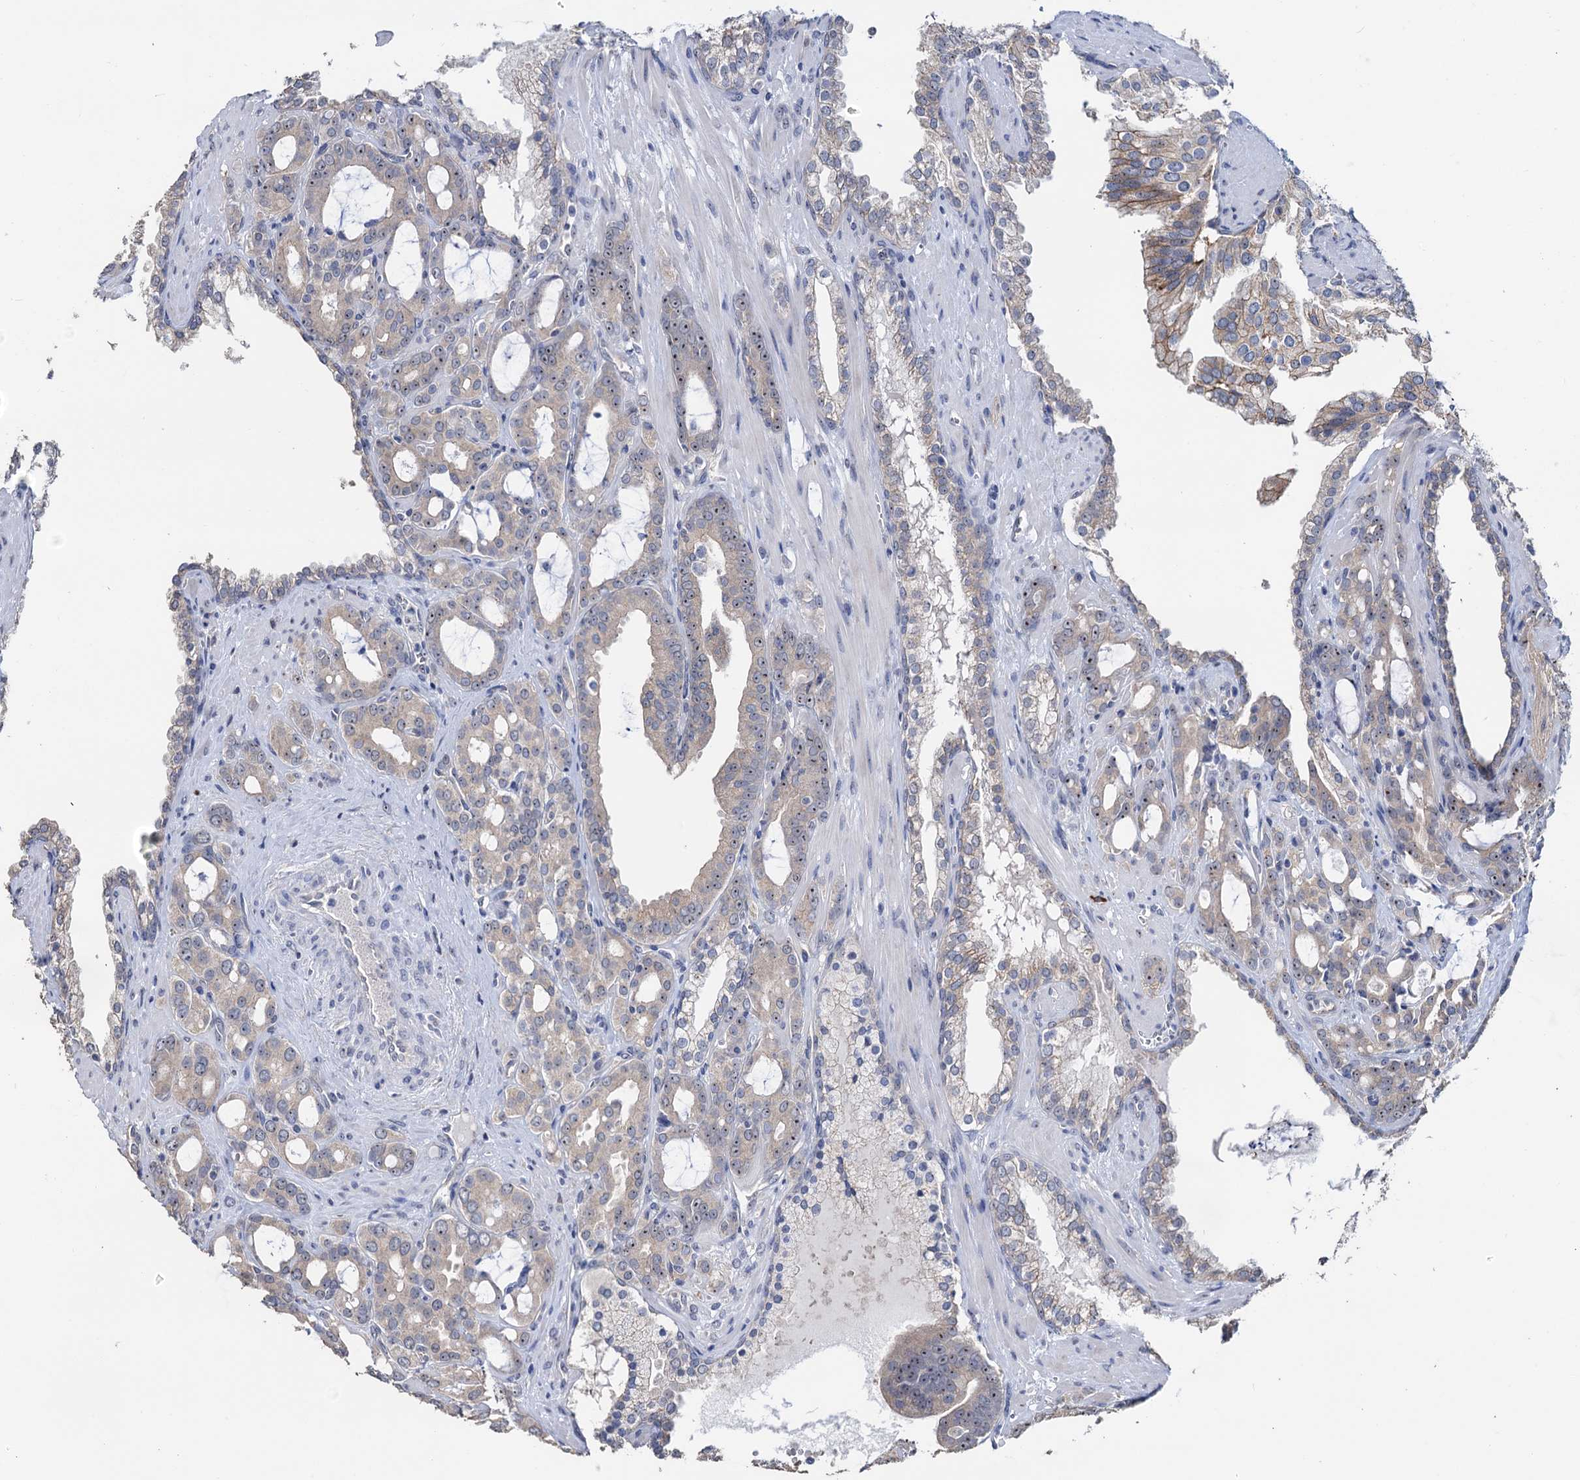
{"staining": {"intensity": "moderate", "quantity": "<25%", "location": "nuclear"}, "tissue": "prostate cancer", "cell_type": "Tumor cells", "image_type": "cancer", "snomed": [{"axis": "morphology", "description": "Adenocarcinoma, High grade"}, {"axis": "topography", "description": "Prostate"}], "caption": "Immunohistochemical staining of human prostate cancer (adenocarcinoma (high-grade)) shows low levels of moderate nuclear protein positivity in approximately <25% of tumor cells.", "gene": "C2CD3", "patient": {"sex": "male", "age": 72}}